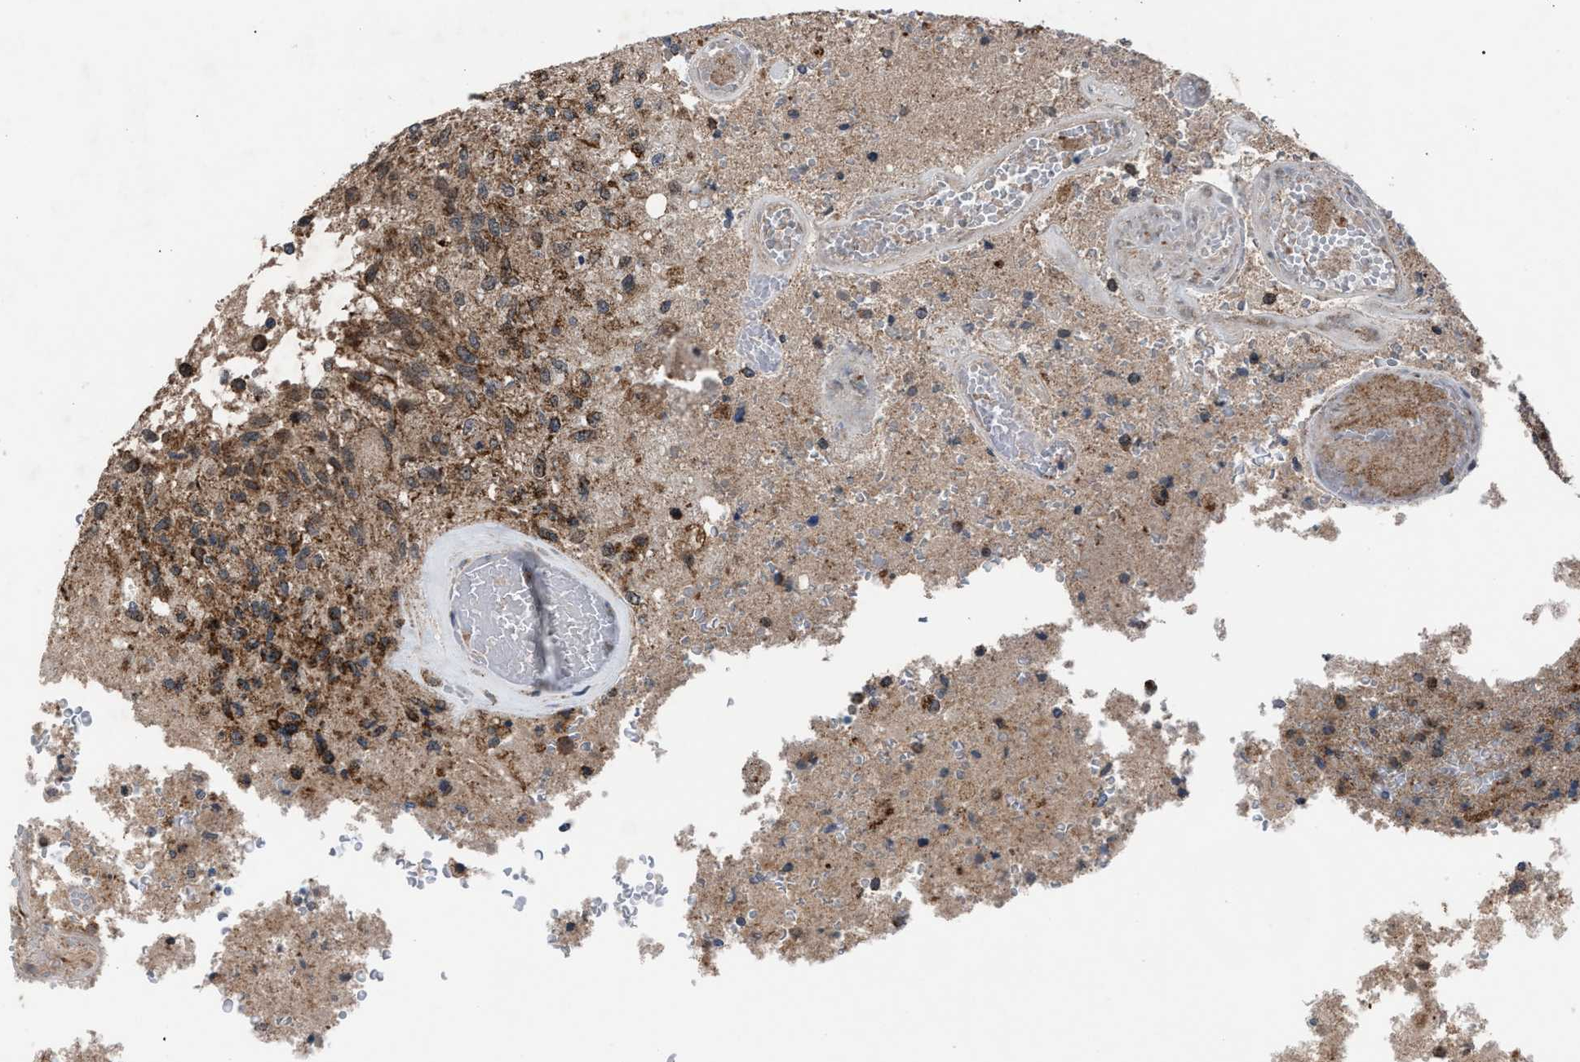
{"staining": {"intensity": "moderate", "quantity": "25%-75%", "location": "cytoplasmic/membranous"}, "tissue": "glioma", "cell_type": "Tumor cells", "image_type": "cancer", "snomed": [{"axis": "morphology", "description": "Normal tissue, NOS"}, {"axis": "morphology", "description": "Glioma, malignant, High grade"}, {"axis": "topography", "description": "Cerebral cortex"}], "caption": "A high-resolution histopathology image shows immunohistochemistry staining of glioma, which shows moderate cytoplasmic/membranous staining in approximately 25%-75% of tumor cells. The staining is performed using DAB brown chromogen to label protein expression. The nuclei are counter-stained blue using hematoxylin.", "gene": "HSD17B4", "patient": {"sex": "male", "age": 77}}